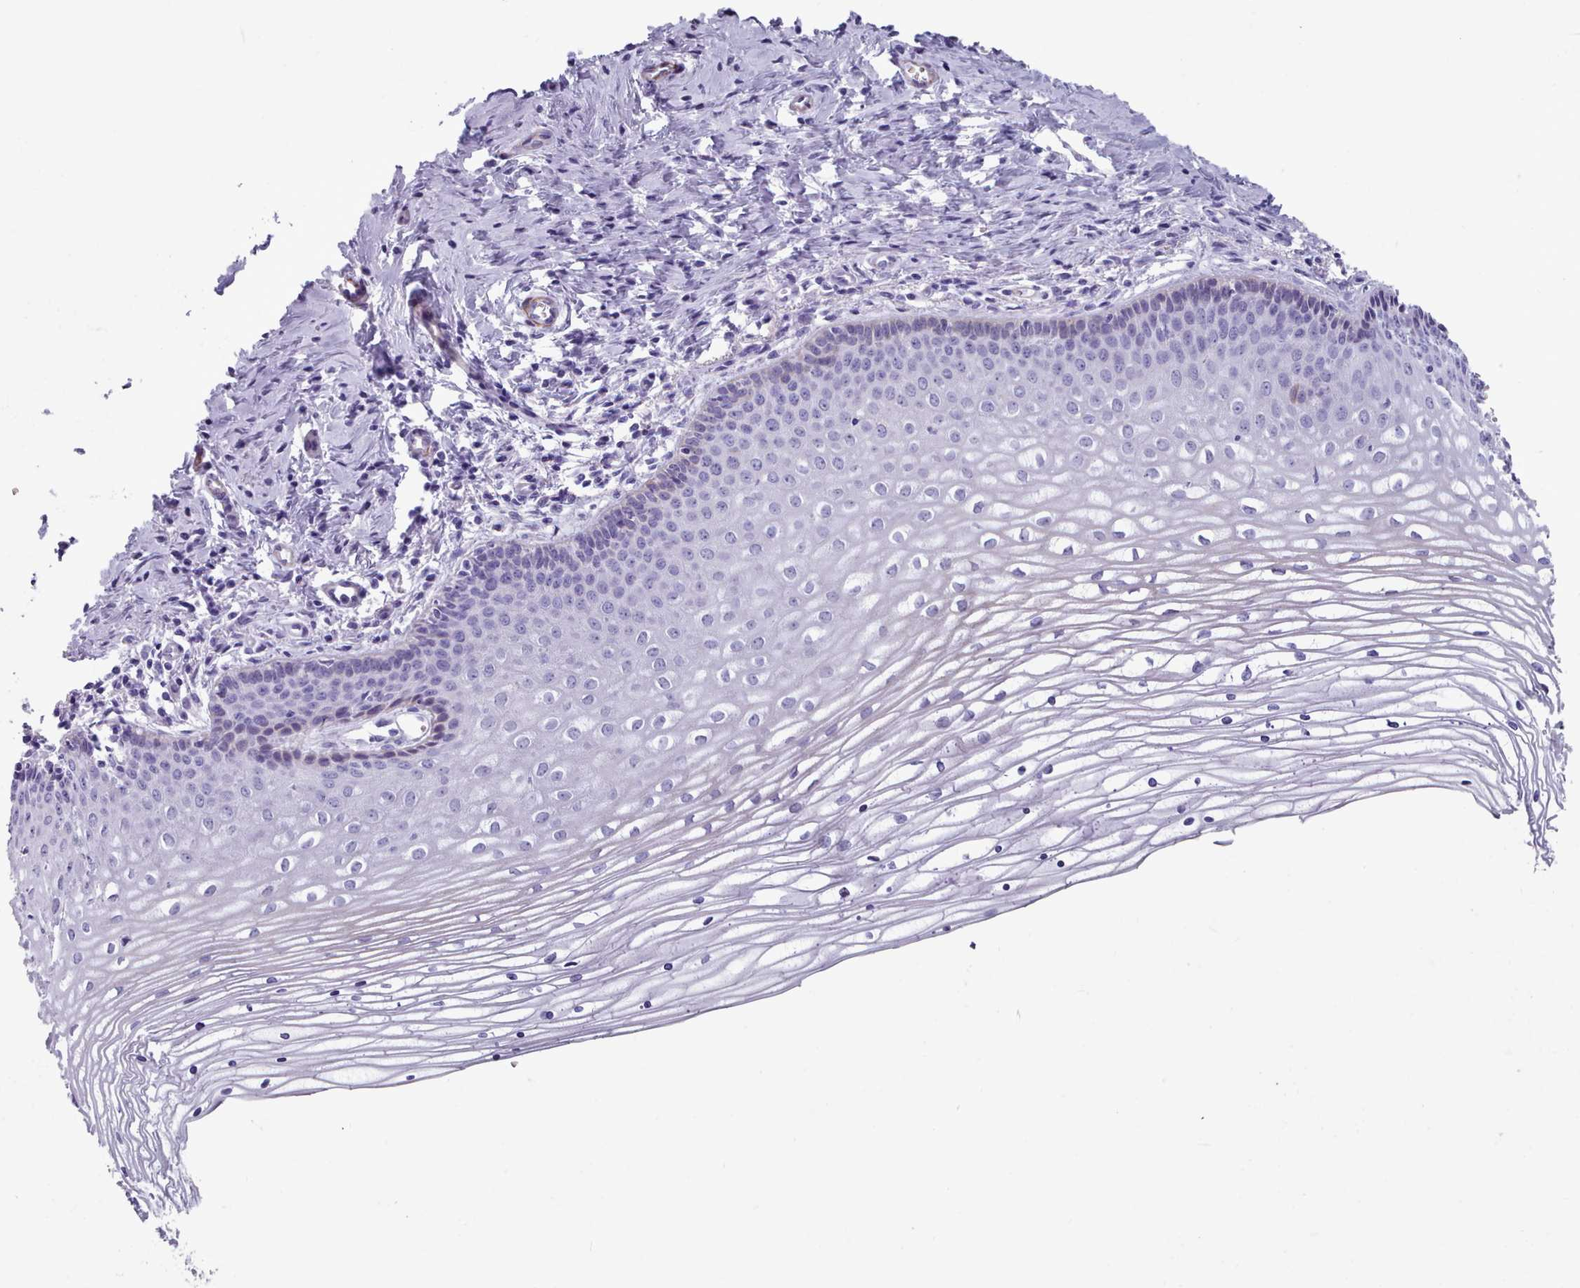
{"staining": {"intensity": "moderate", "quantity": "<25%", "location": "cytoplasmic/membranous"}, "tissue": "cervix", "cell_type": "Glandular cells", "image_type": "normal", "snomed": [{"axis": "morphology", "description": "Normal tissue, NOS"}, {"axis": "topography", "description": "Cervix"}], "caption": "Immunohistochemistry (IHC) of unremarkable human cervix displays low levels of moderate cytoplasmic/membranous staining in about <25% of glandular cells.", "gene": "FPGS", "patient": {"sex": "female", "age": 47}}